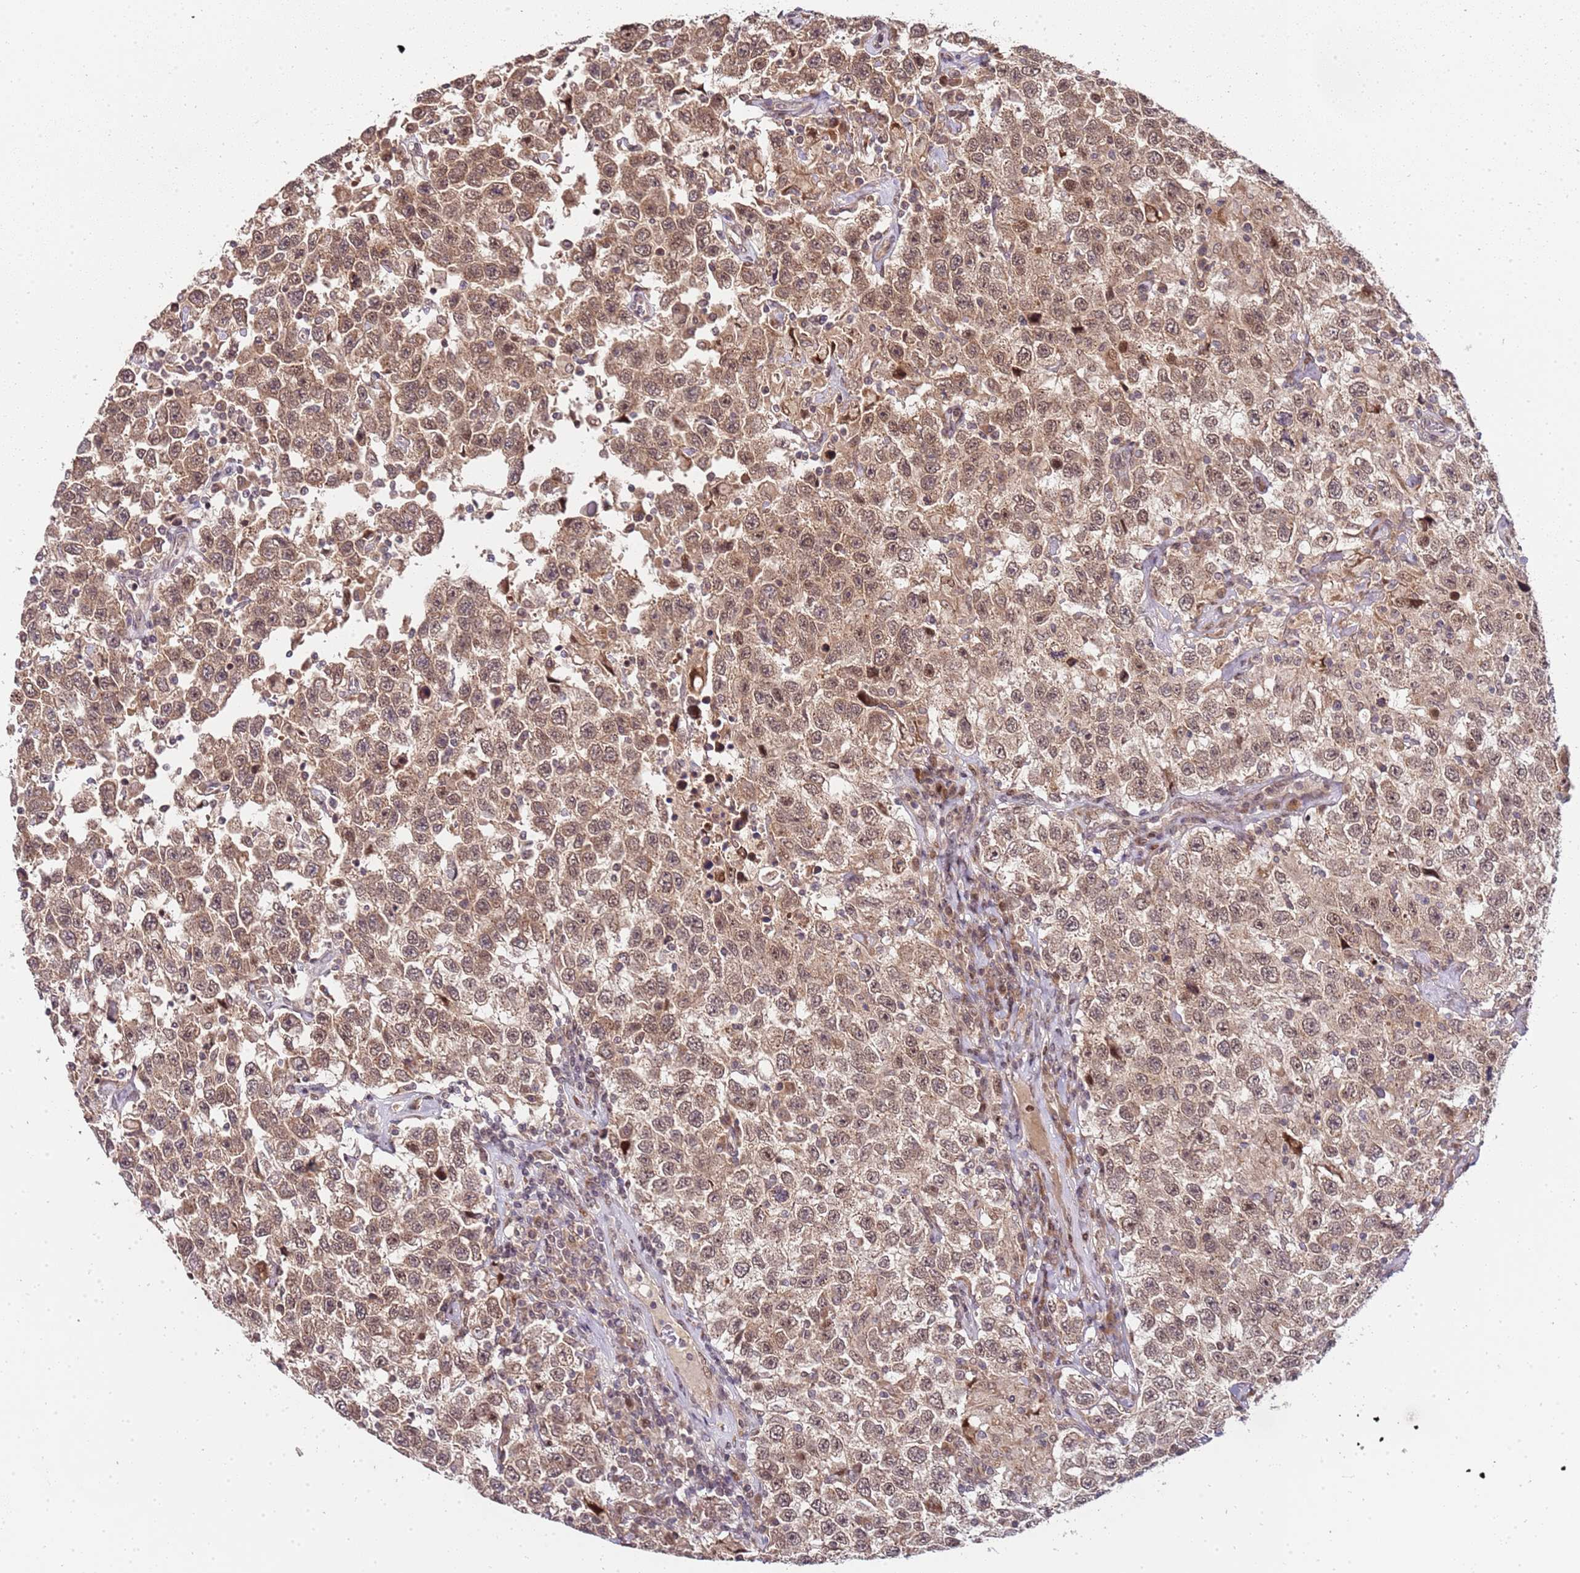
{"staining": {"intensity": "moderate", "quantity": ">75%", "location": "cytoplasmic/membranous,nuclear"}, "tissue": "testis cancer", "cell_type": "Tumor cells", "image_type": "cancer", "snomed": [{"axis": "morphology", "description": "Seminoma, NOS"}, {"axis": "topography", "description": "Testis"}], "caption": "Testis seminoma stained with a brown dye reveals moderate cytoplasmic/membranous and nuclear positive staining in approximately >75% of tumor cells.", "gene": "EDC3", "patient": {"sex": "male", "age": 41}}